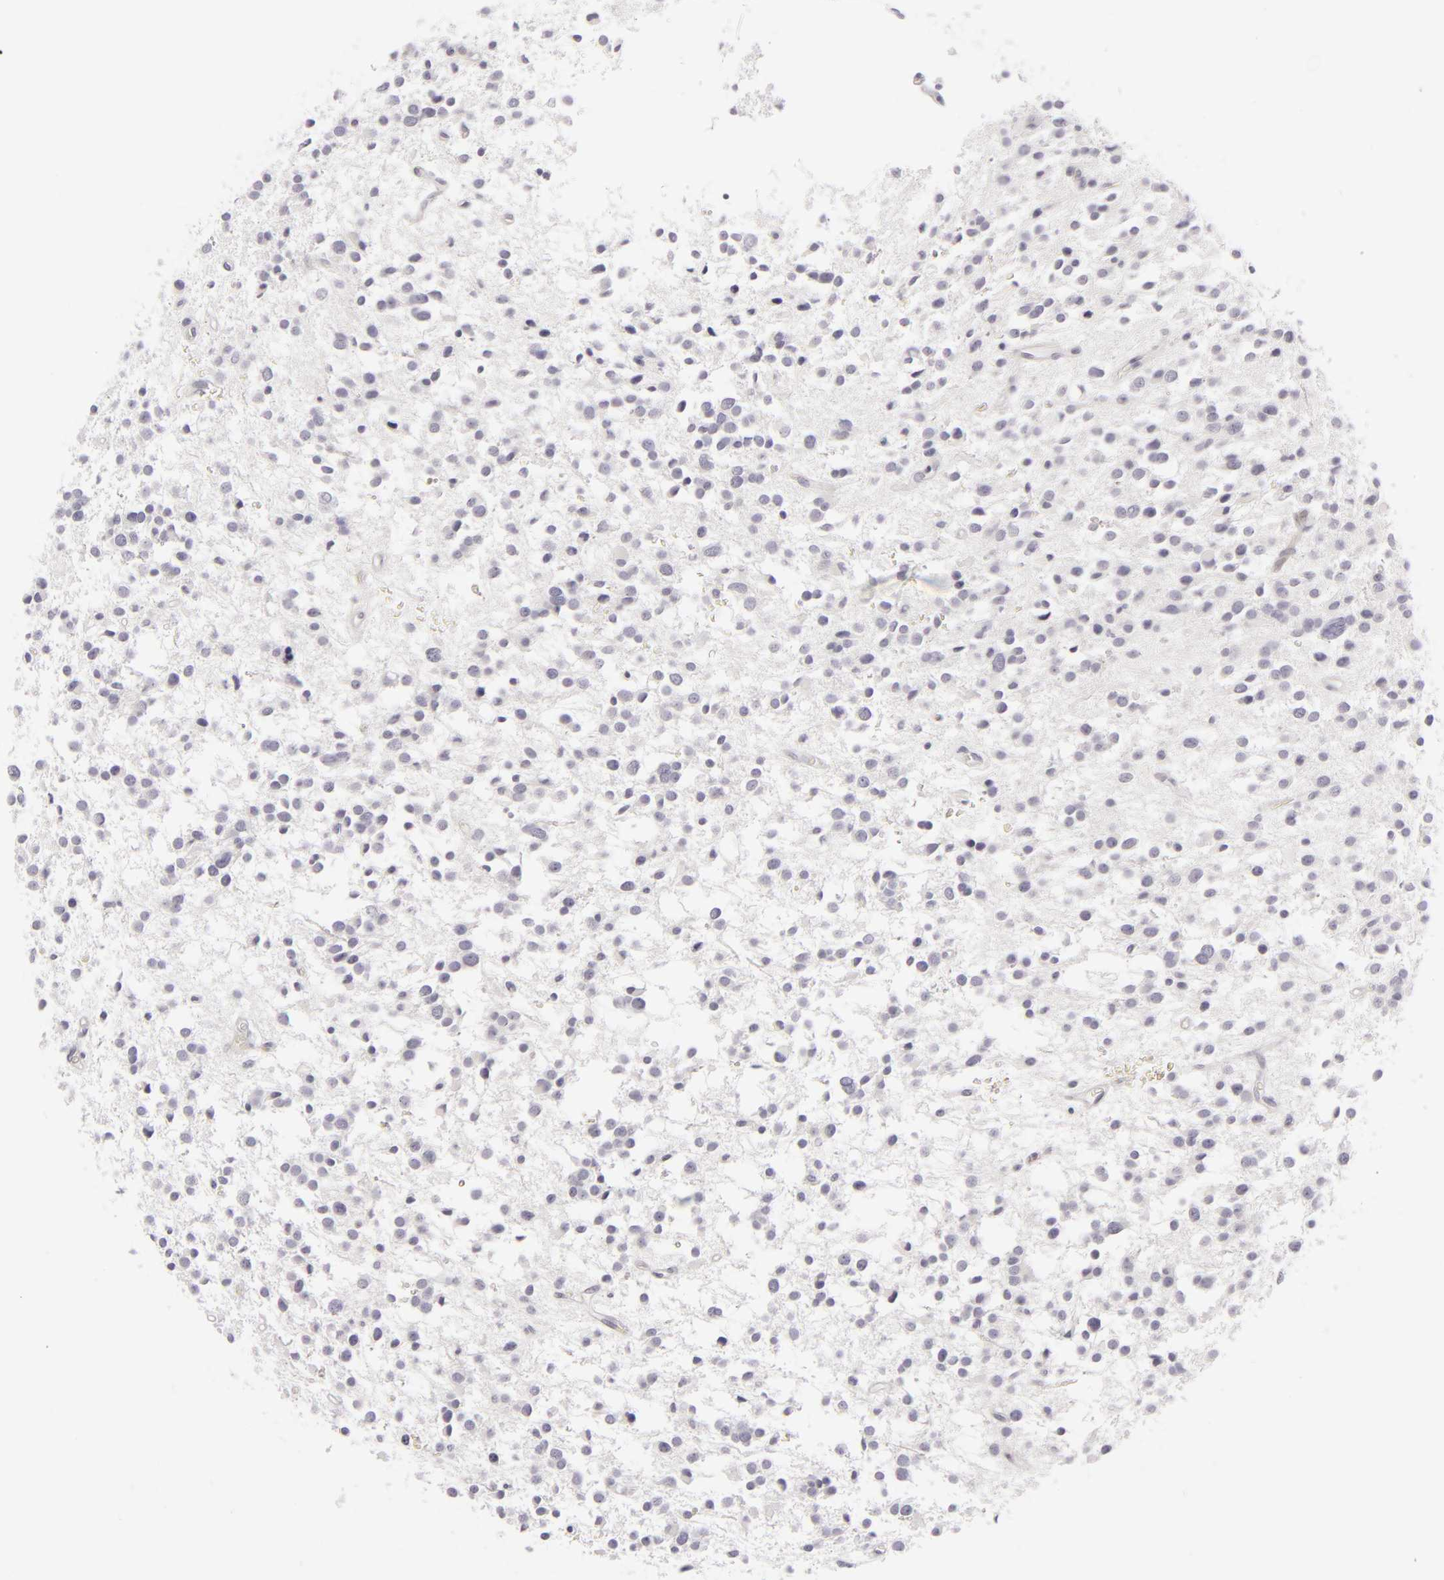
{"staining": {"intensity": "negative", "quantity": "none", "location": "none"}, "tissue": "glioma", "cell_type": "Tumor cells", "image_type": "cancer", "snomed": [{"axis": "morphology", "description": "Glioma, malignant, Low grade"}, {"axis": "topography", "description": "Brain"}], "caption": "This histopathology image is of glioma stained with IHC to label a protein in brown with the nuclei are counter-stained blue. There is no staining in tumor cells.", "gene": "JUP", "patient": {"sex": "female", "age": 36}}